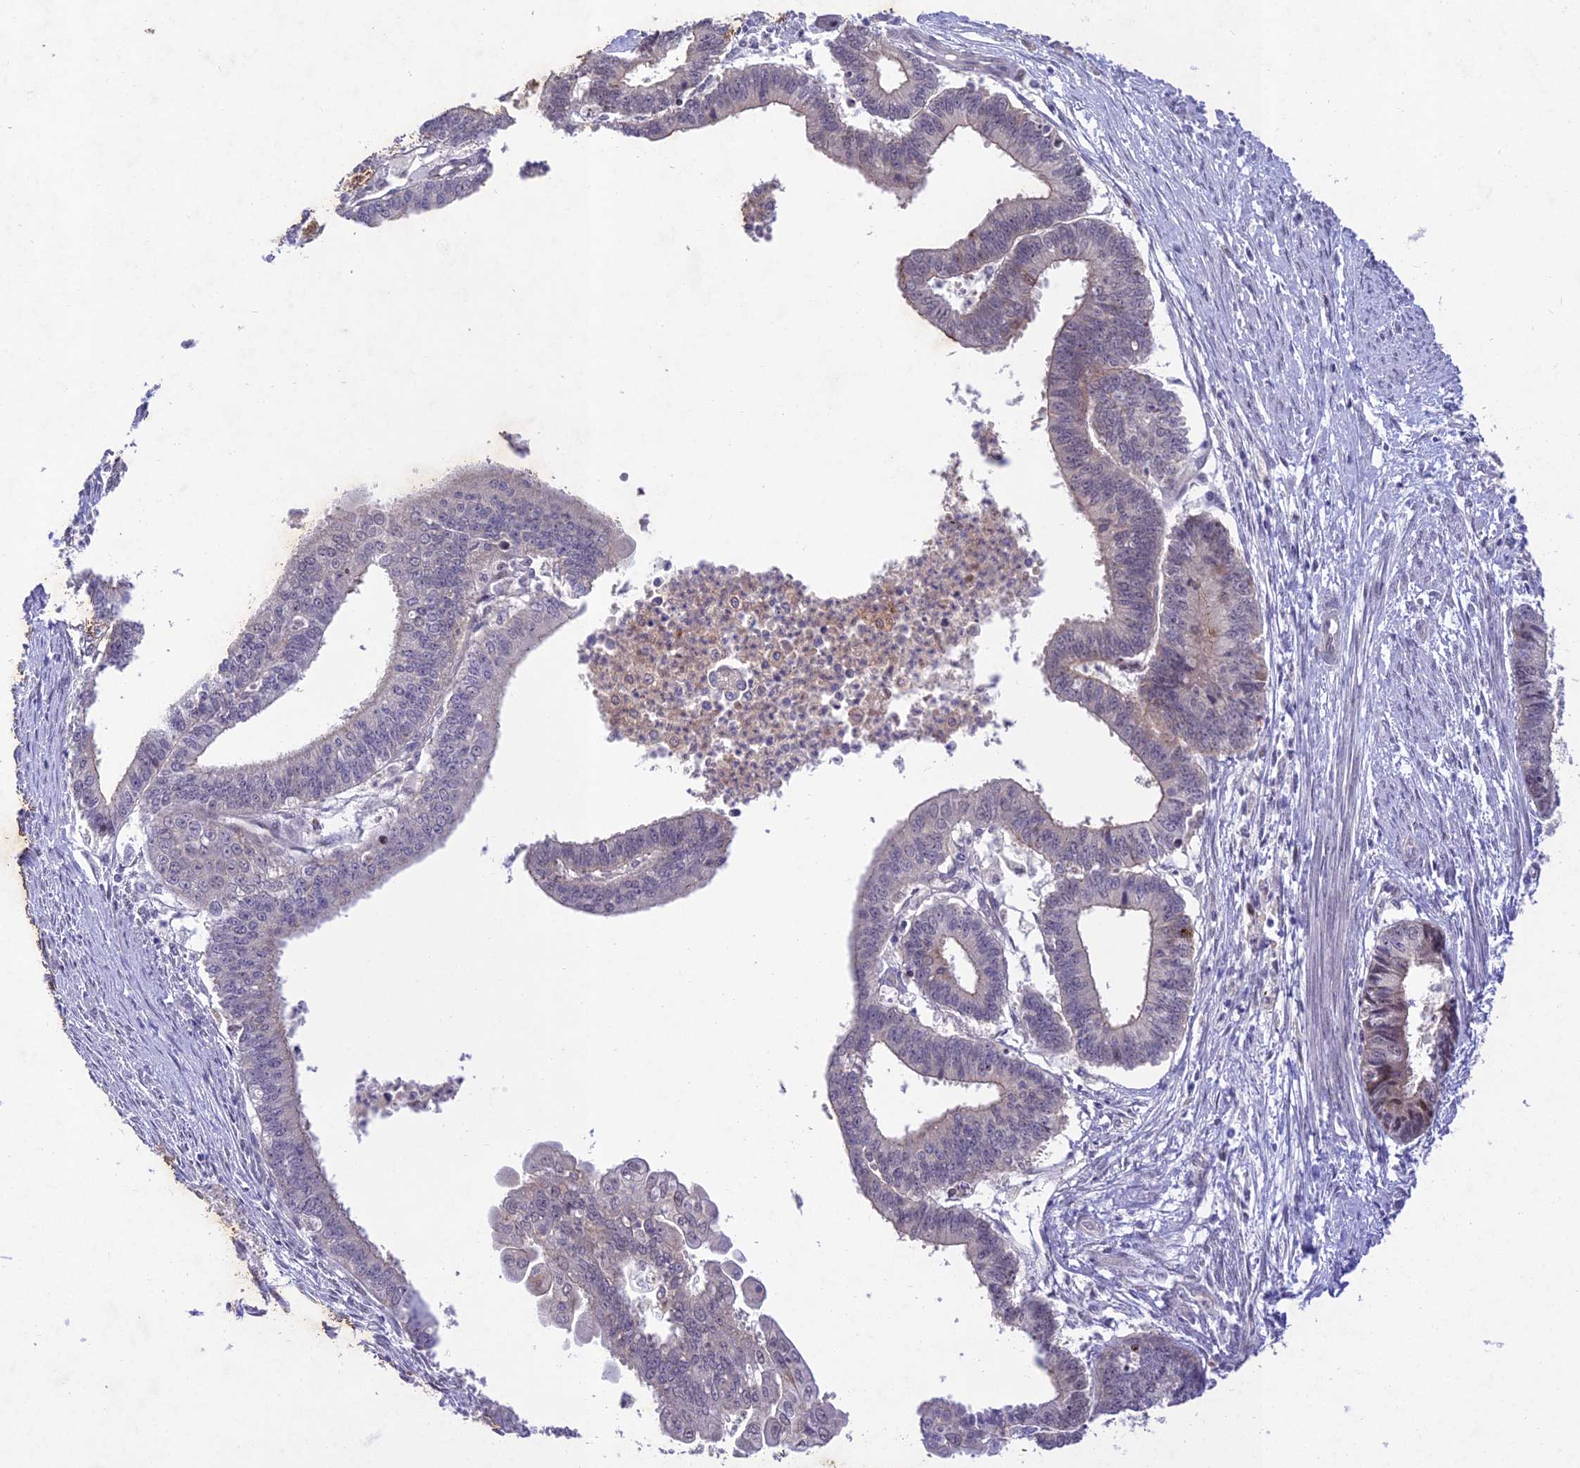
{"staining": {"intensity": "weak", "quantity": "<25%", "location": "nuclear"}, "tissue": "endometrial cancer", "cell_type": "Tumor cells", "image_type": "cancer", "snomed": [{"axis": "morphology", "description": "Adenocarcinoma, NOS"}, {"axis": "topography", "description": "Endometrium"}], "caption": "The image shows no staining of tumor cells in endometrial cancer.", "gene": "ANKRD52", "patient": {"sex": "female", "age": 73}}